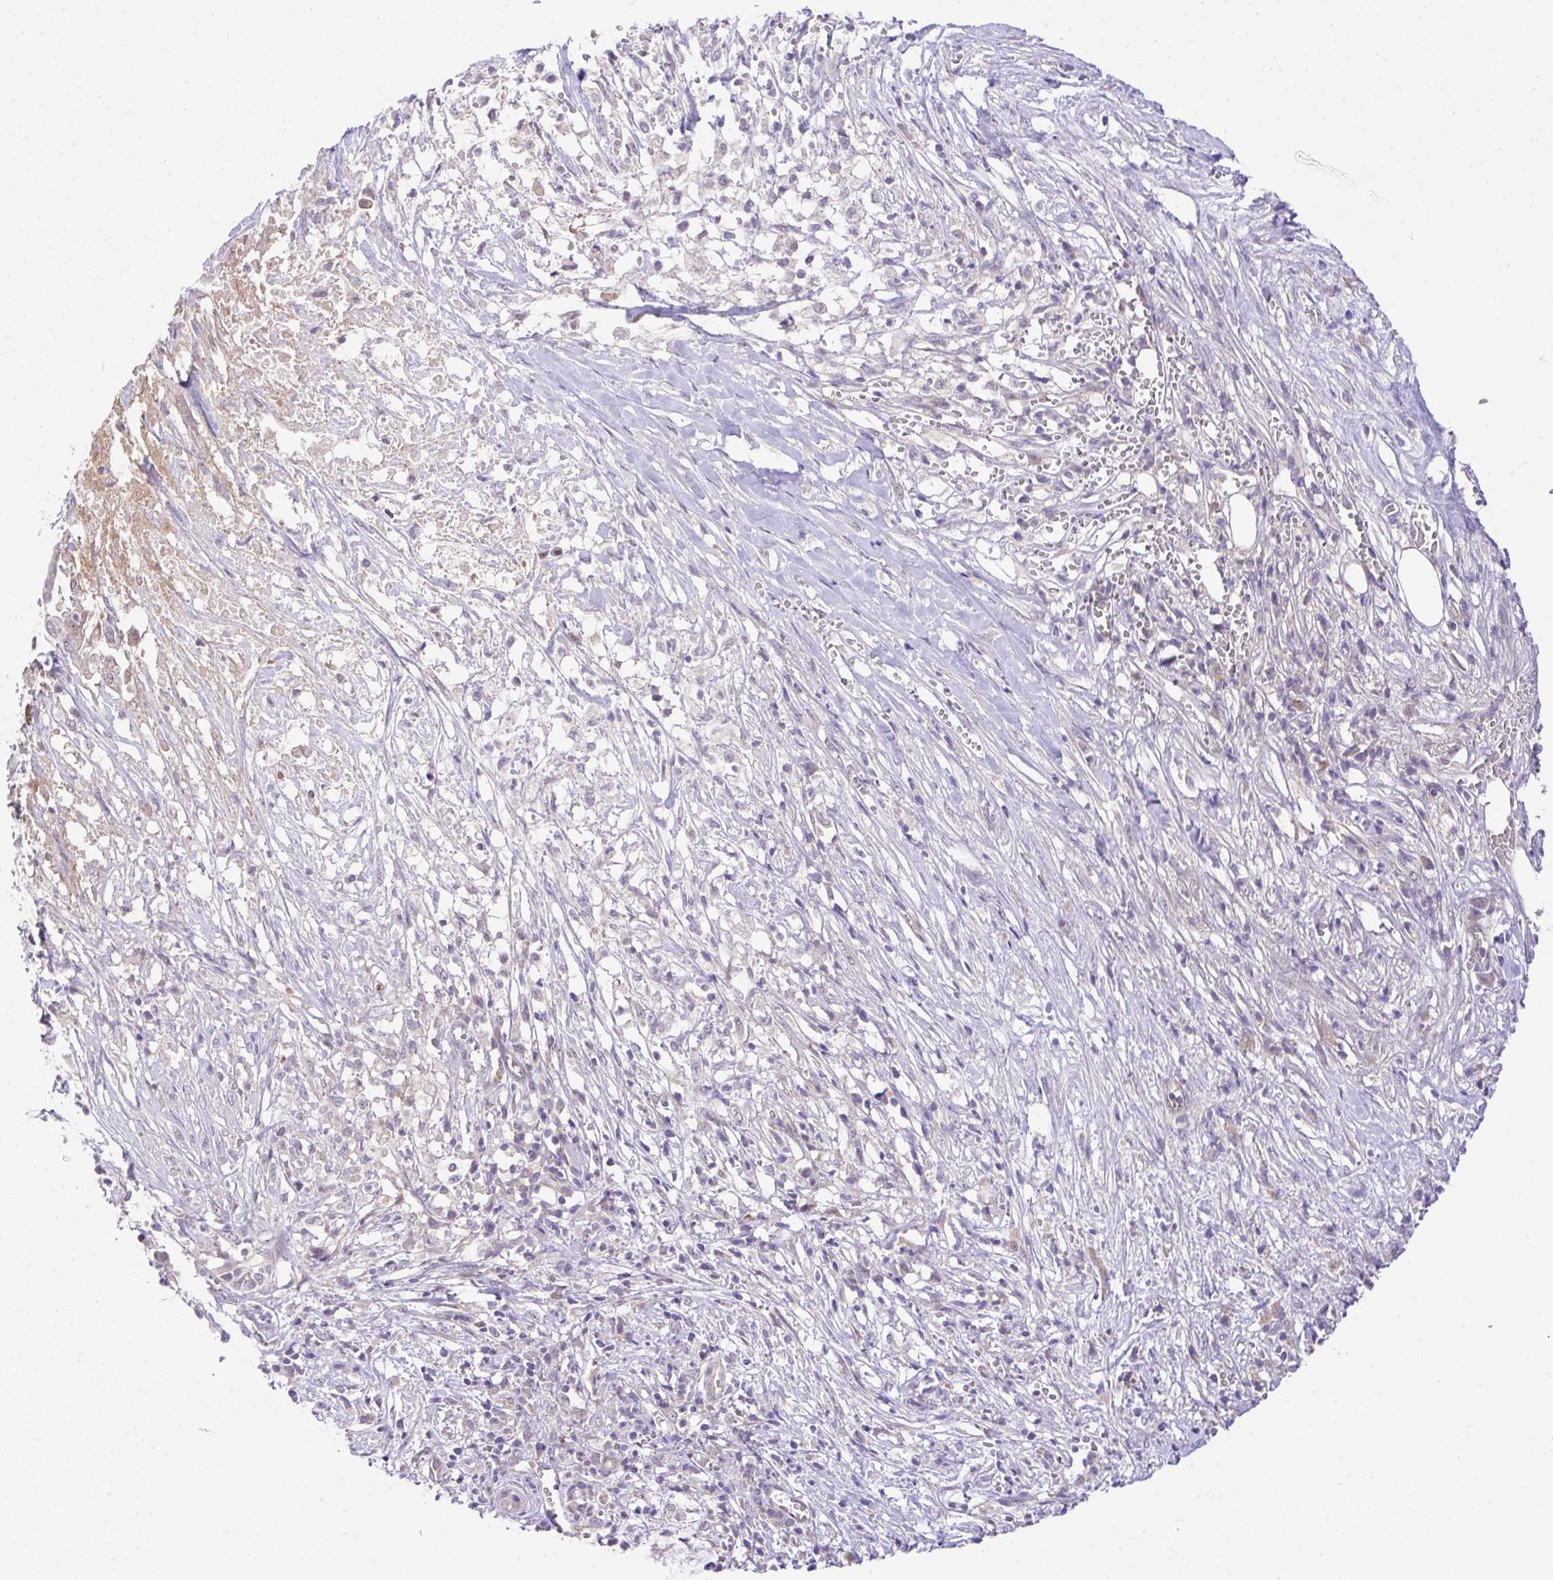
{"staining": {"intensity": "negative", "quantity": "none", "location": "none"}, "tissue": "pancreatic cancer", "cell_type": "Tumor cells", "image_type": "cancer", "snomed": [{"axis": "morphology", "description": "Adenocarcinoma, NOS"}, {"axis": "topography", "description": "Pancreas"}], "caption": "Immunohistochemistry (IHC) of pancreatic adenocarcinoma shows no positivity in tumor cells.", "gene": "CHIA", "patient": {"sex": "male", "age": 61}}